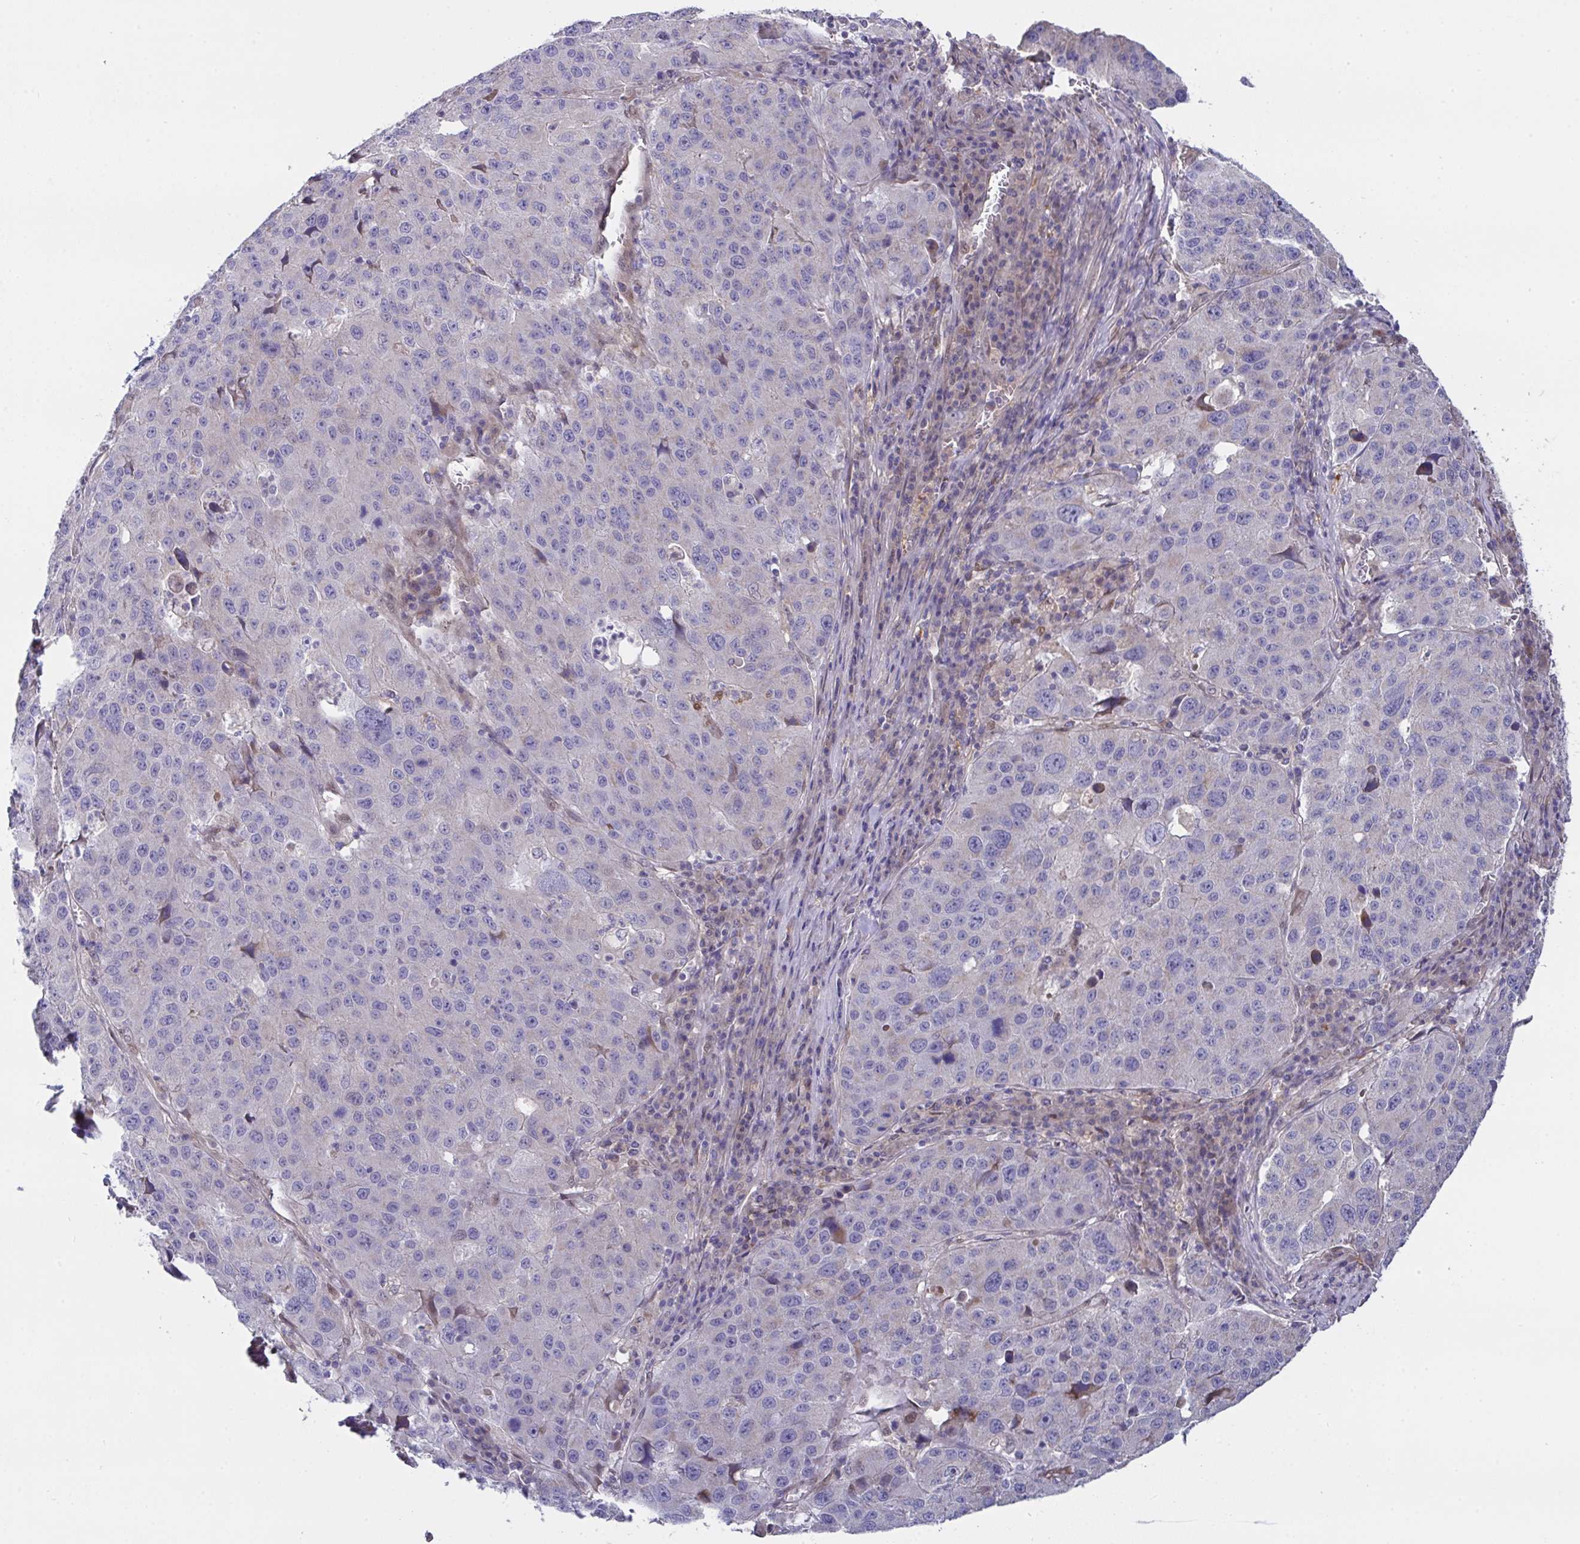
{"staining": {"intensity": "negative", "quantity": "none", "location": "none"}, "tissue": "stomach cancer", "cell_type": "Tumor cells", "image_type": "cancer", "snomed": [{"axis": "morphology", "description": "Adenocarcinoma, NOS"}, {"axis": "topography", "description": "Stomach"}], "caption": "Immunohistochemistry (IHC) photomicrograph of human adenocarcinoma (stomach) stained for a protein (brown), which demonstrates no staining in tumor cells. (DAB (3,3'-diaminobenzidine) immunohistochemistry (IHC), high magnification).", "gene": "L3HYPDH", "patient": {"sex": "male", "age": 71}}